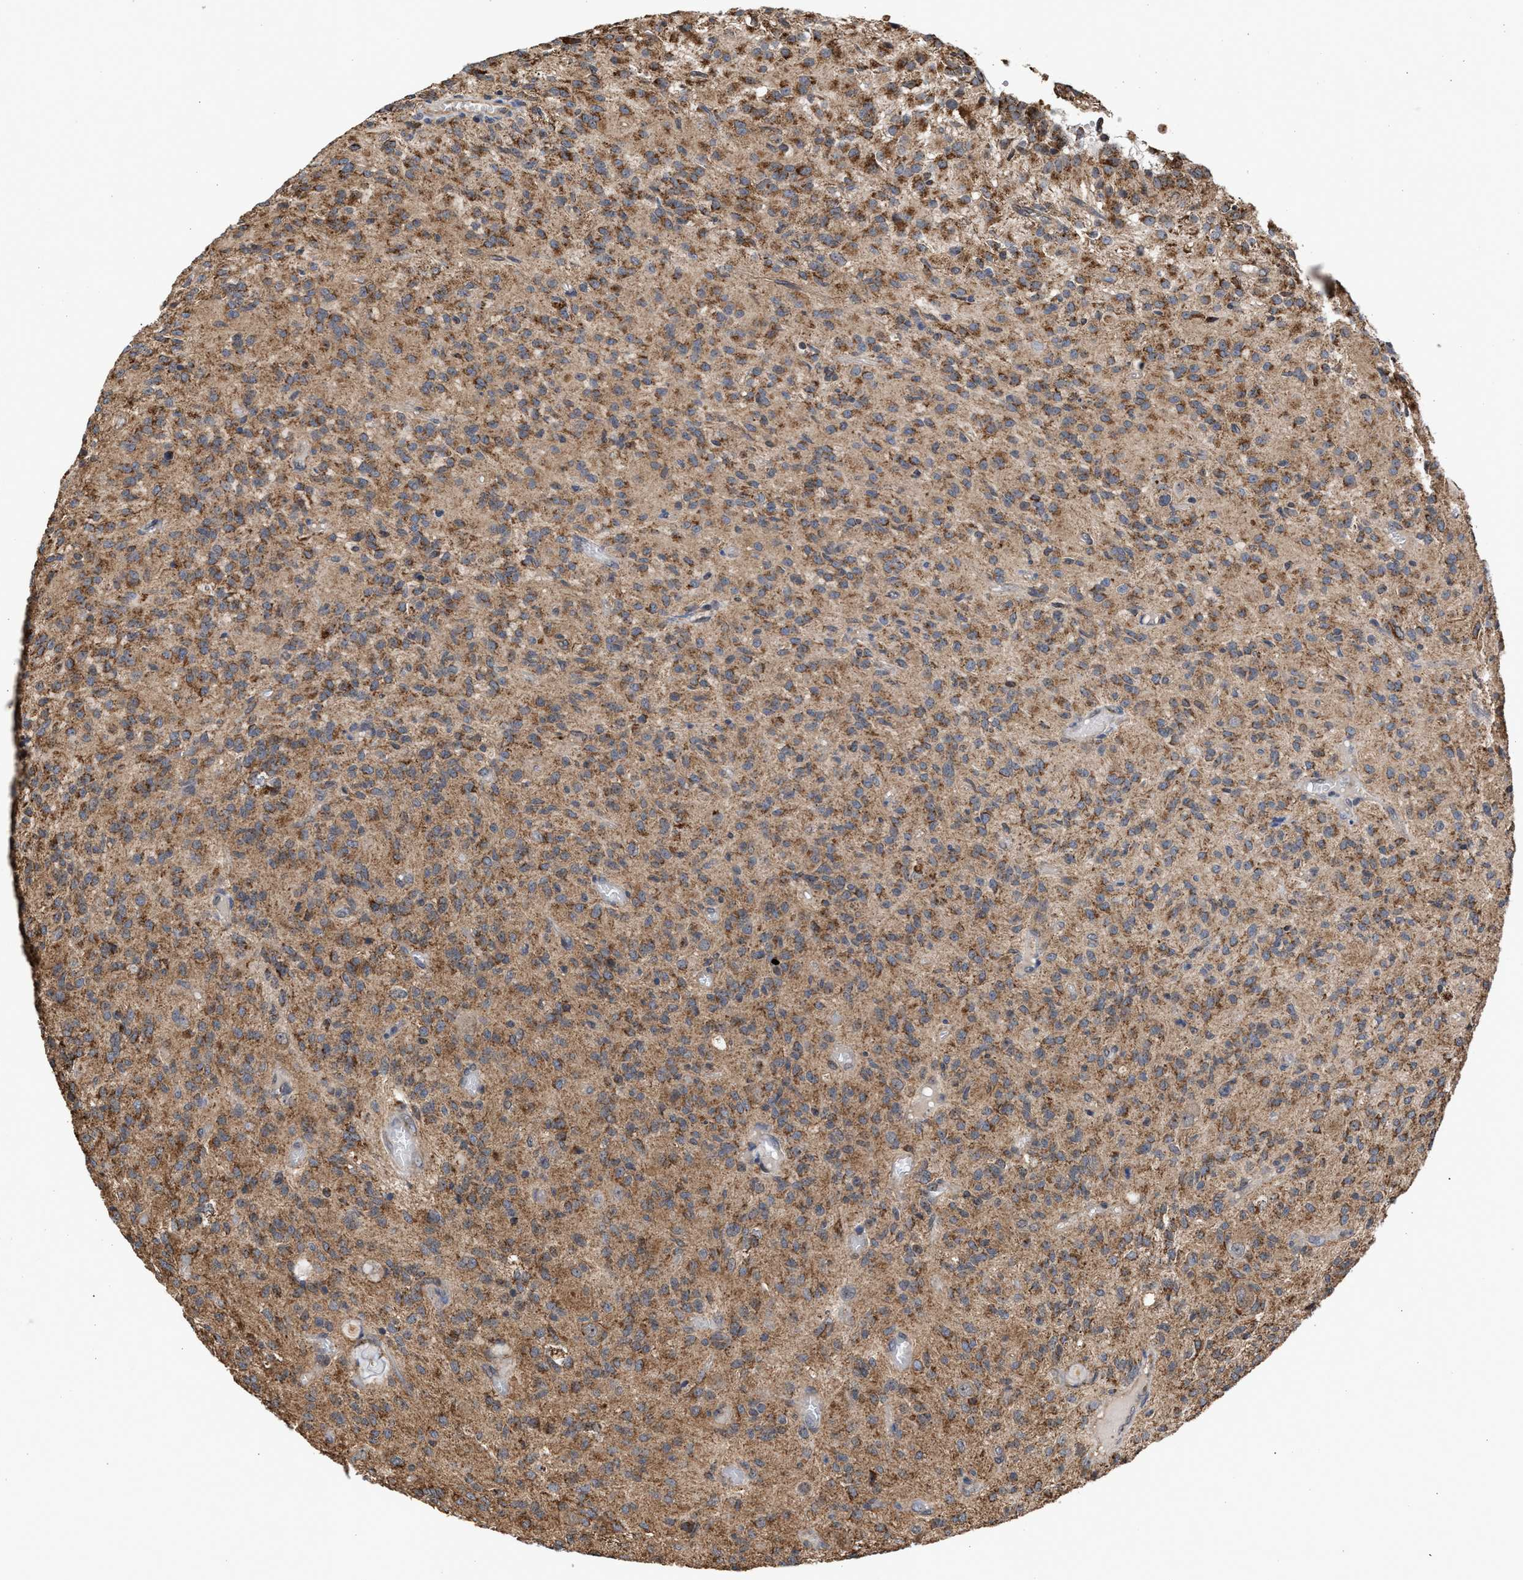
{"staining": {"intensity": "moderate", "quantity": ">75%", "location": "cytoplasmic/membranous"}, "tissue": "glioma", "cell_type": "Tumor cells", "image_type": "cancer", "snomed": [{"axis": "morphology", "description": "Glioma, malignant, High grade"}, {"axis": "topography", "description": "Brain"}], "caption": "High-grade glioma (malignant) was stained to show a protein in brown. There is medium levels of moderate cytoplasmic/membranous staining in about >75% of tumor cells. (DAB IHC, brown staining for protein, blue staining for nuclei).", "gene": "EXOSC2", "patient": {"sex": "female", "age": 59}}